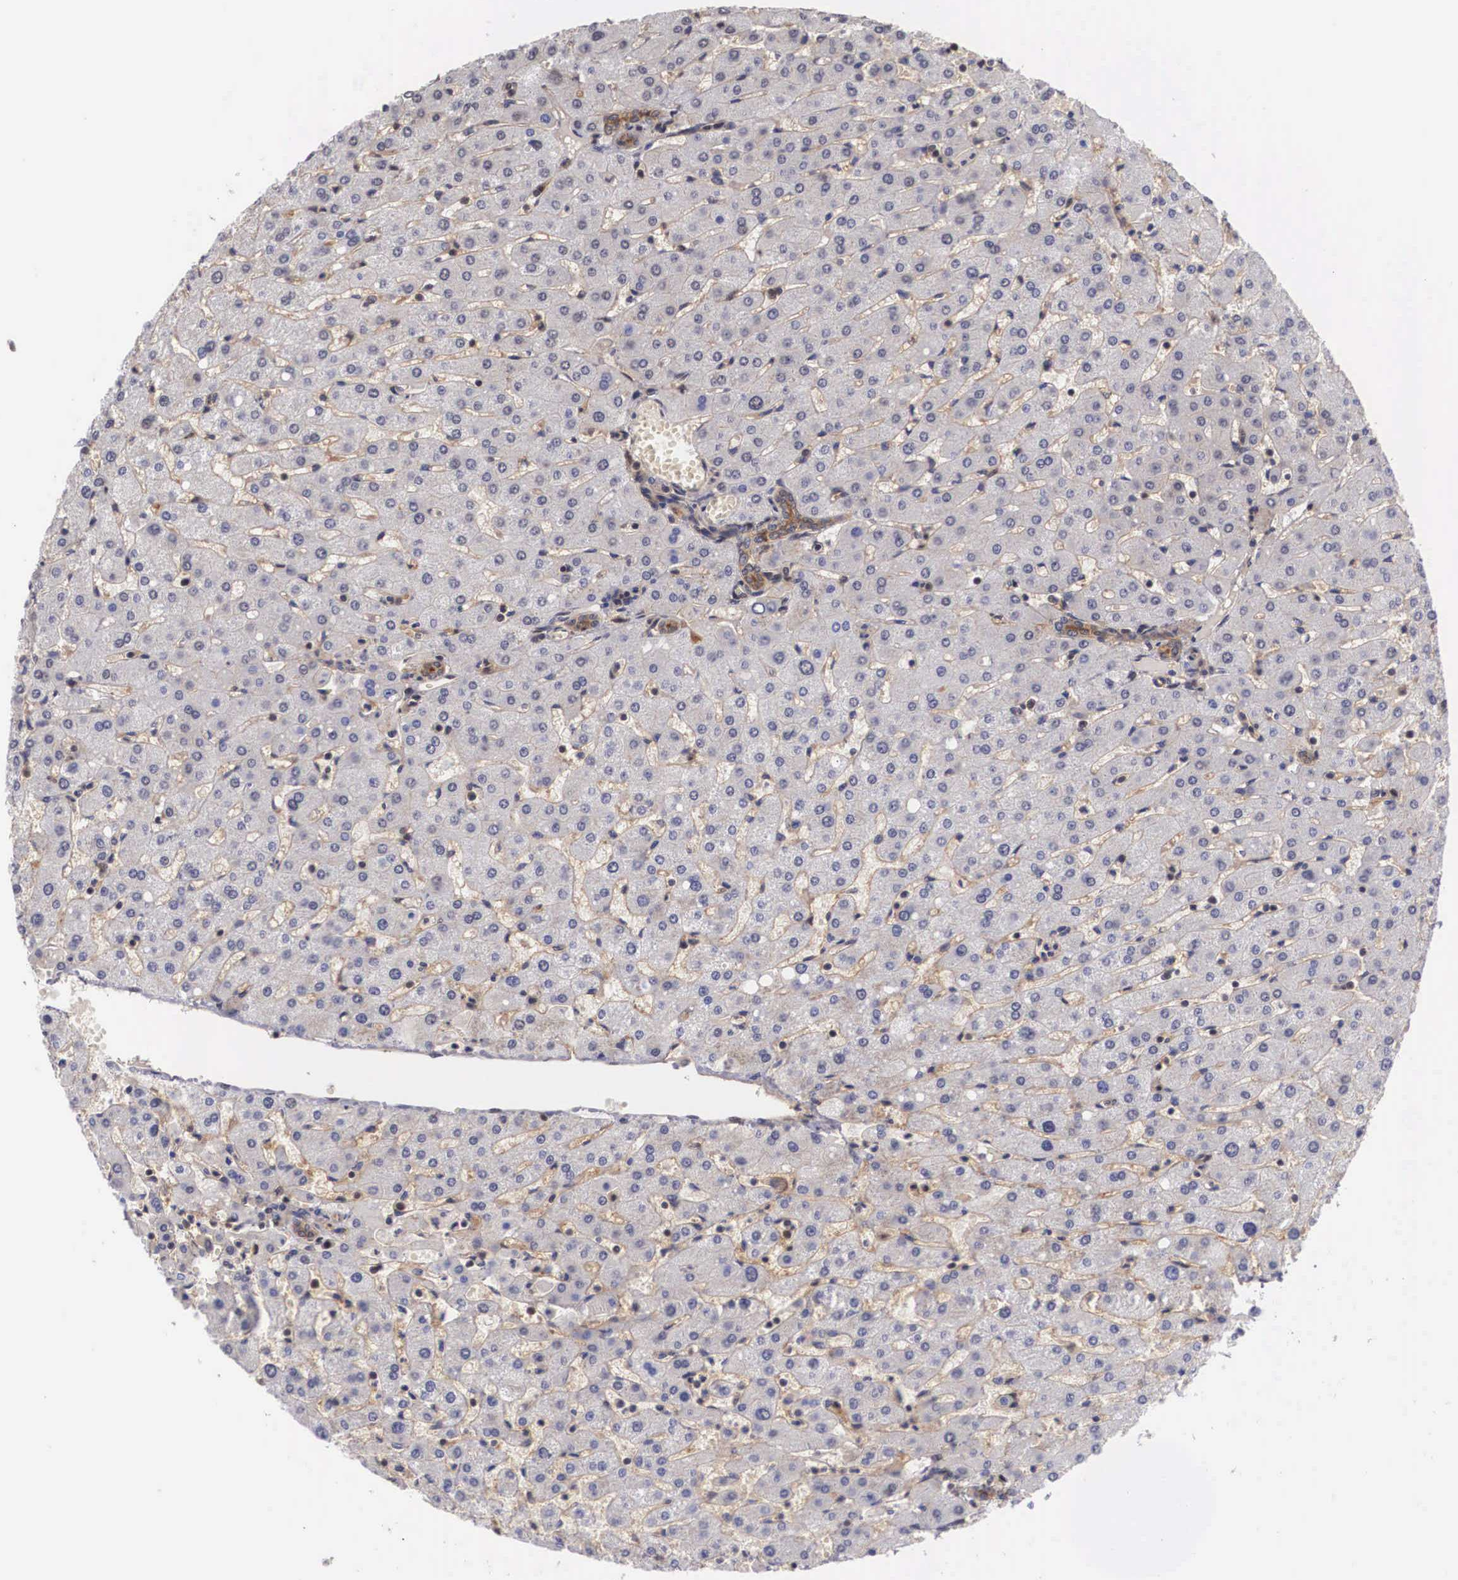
{"staining": {"intensity": "weak", "quantity": ">75%", "location": "cytoplasmic/membranous"}, "tissue": "liver", "cell_type": "Cholangiocytes", "image_type": "normal", "snomed": [{"axis": "morphology", "description": "Normal tissue, NOS"}, {"axis": "topography", "description": "Liver"}], "caption": "Liver stained with IHC reveals weak cytoplasmic/membranous staining in approximately >75% of cholangiocytes.", "gene": "NR4A2", "patient": {"sex": "female", "age": 30}}